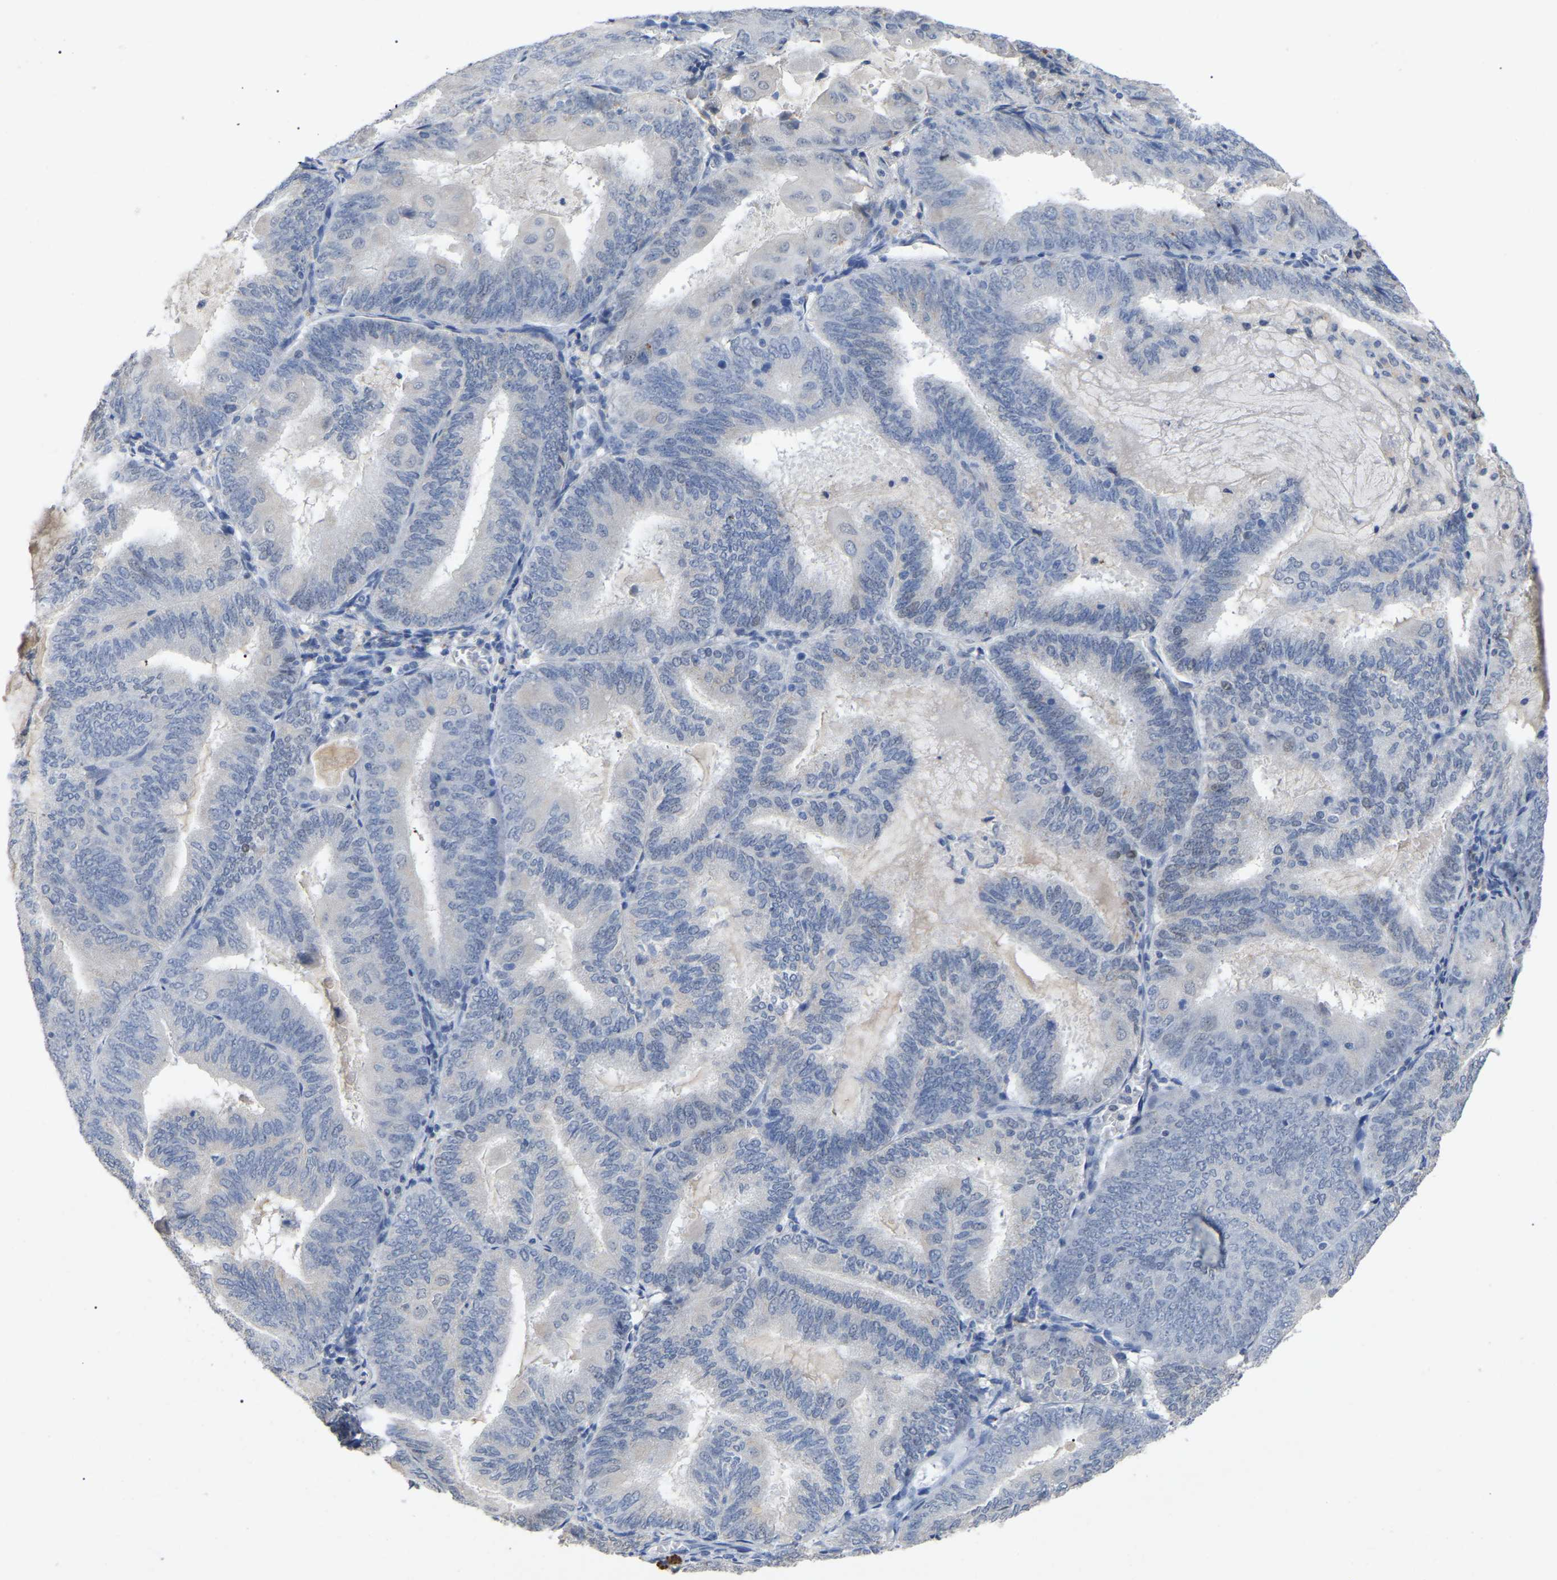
{"staining": {"intensity": "negative", "quantity": "none", "location": "none"}, "tissue": "endometrial cancer", "cell_type": "Tumor cells", "image_type": "cancer", "snomed": [{"axis": "morphology", "description": "Adenocarcinoma, NOS"}, {"axis": "topography", "description": "Endometrium"}], "caption": "Endometrial adenocarcinoma was stained to show a protein in brown. There is no significant positivity in tumor cells. Nuclei are stained in blue.", "gene": "SMPD2", "patient": {"sex": "female", "age": 81}}